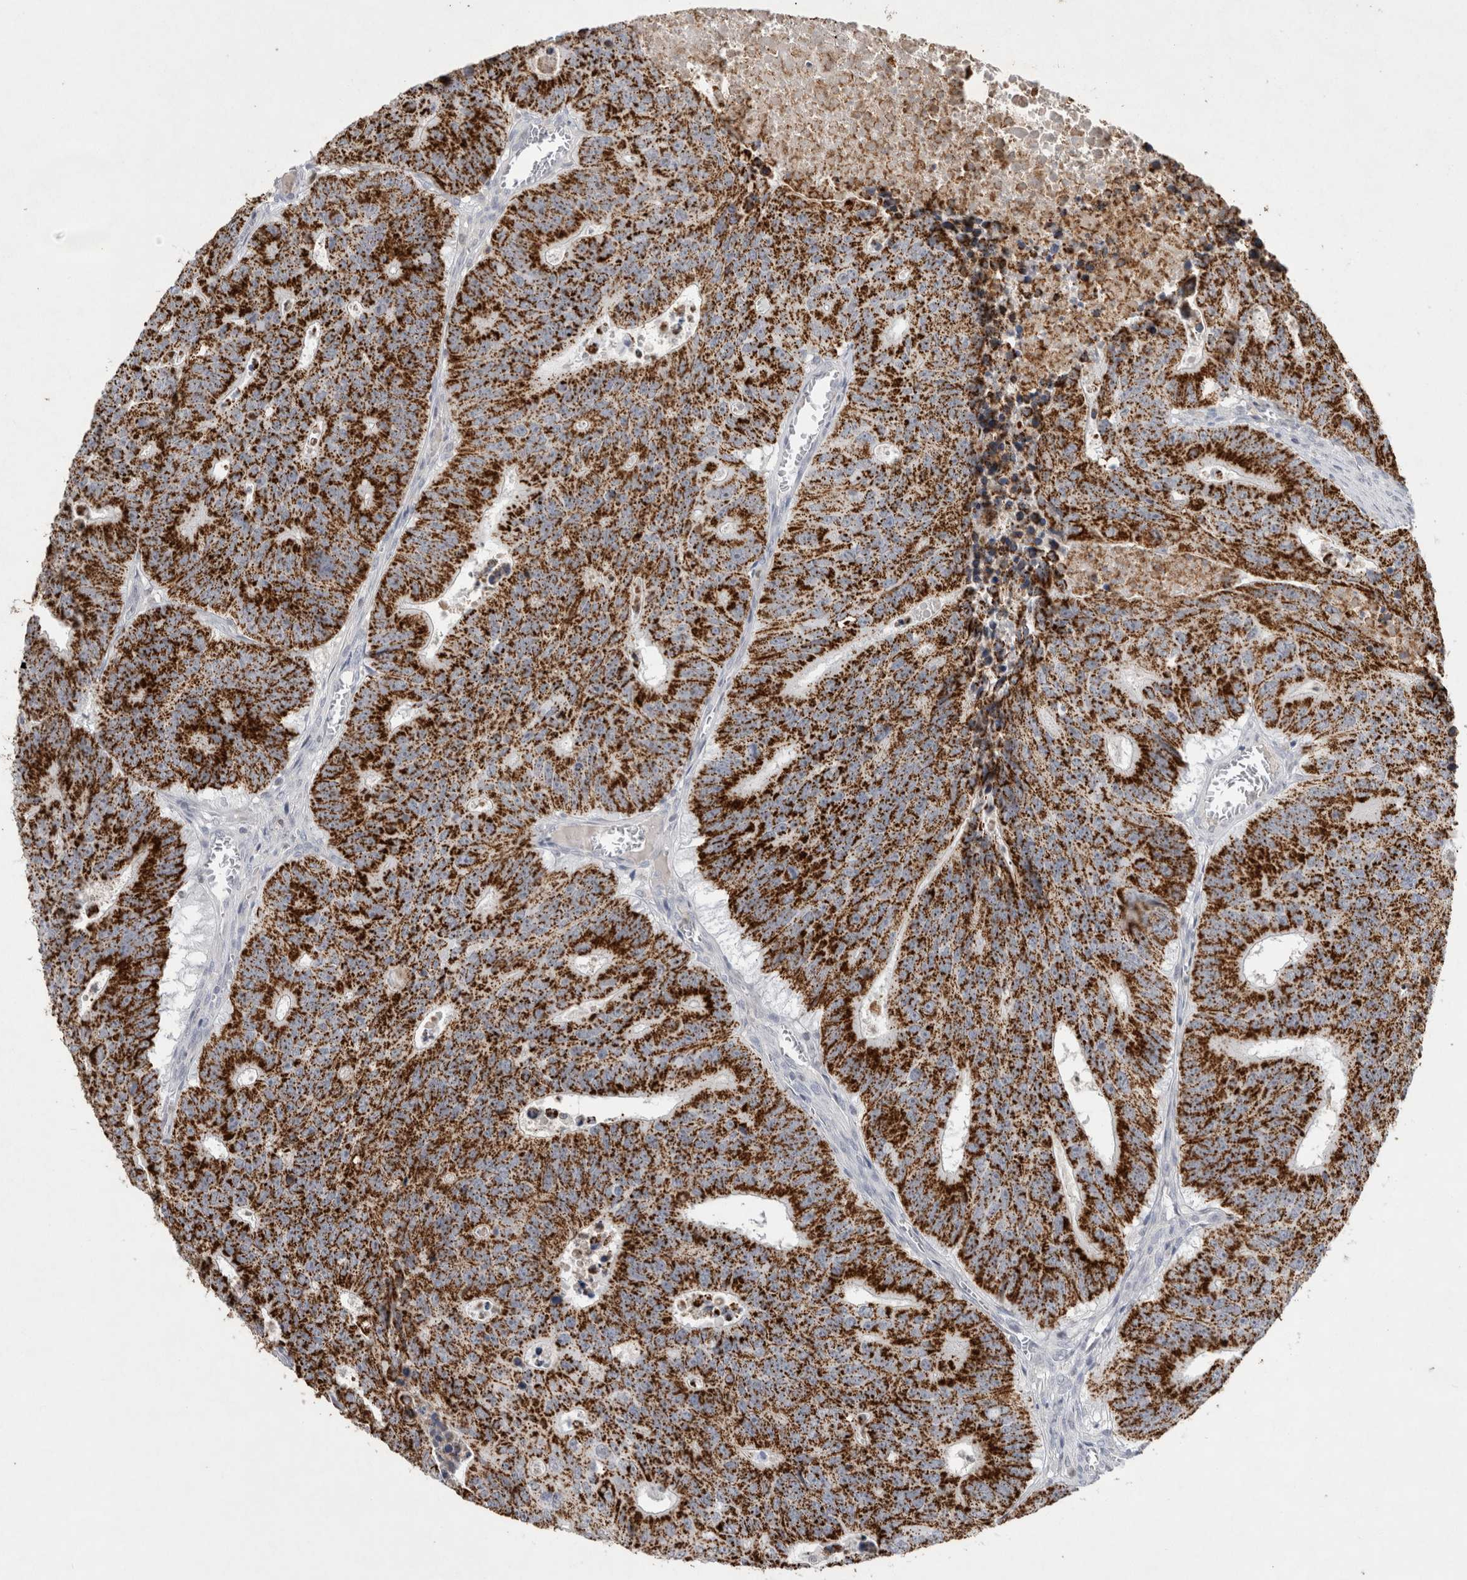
{"staining": {"intensity": "strong", "quantity": ">75%", "location": "cytoplasmic/membranous"}, "tissue": "colorectal cancer", "cell_type": "Tumor cells", "image_type": "cancer", "snomed": [{"axis": "morphology", "description": "Adenocarcinoma, NOS"}, {"axis": "topography", "description": "Colon"}], "caption": "Colorectal adenocarcinoma tissue reveals strong cytoplasmic/membranous staining in about >75% of tumor cells, visualized by immunohistochemistry. (DAB IHC, brown staining for protein, blue staining for nuclei).", "gene": "AGMAT", "patient": {"sex": "male", "age": 87}}